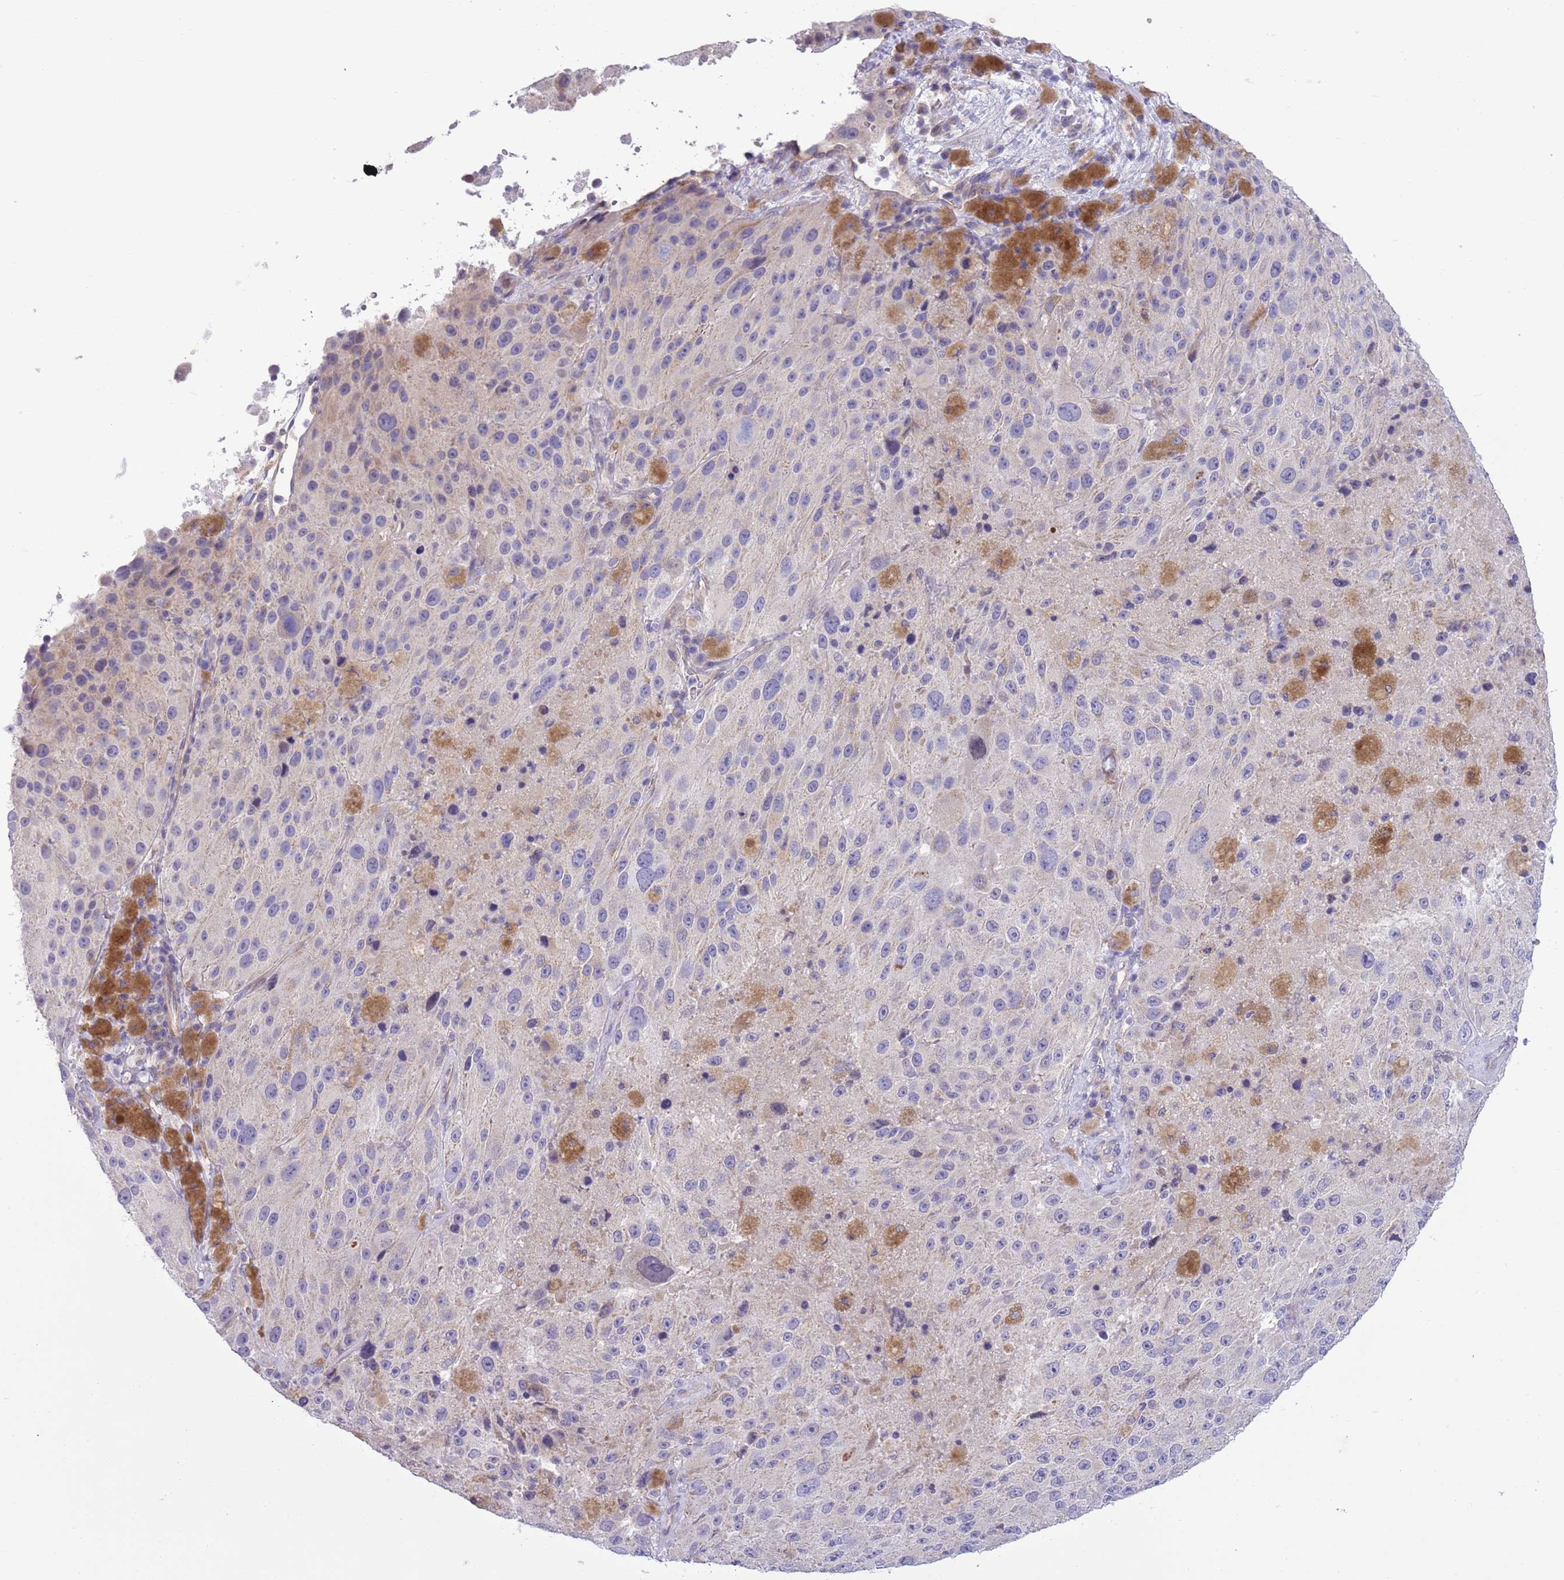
{"staining": {"intensity": "negative", "quantity": "none", "location": "none"}, "tissue": "melanoma", "cell_type": "Tumor cells", "image_type": "cancer", "snomed": [{"axis": "morphology", "description": "Malignant melanoma, Metastatic site"}, {"axis": "topography", "description": "Lymph node"}], "caption": "IHC image of human malignant melanoma (metastatic site) stained for a protein (brown), which shows no positivity in tumor cells.", "gene": "NET1", "patient": {"sex": "male", "age": 62}}